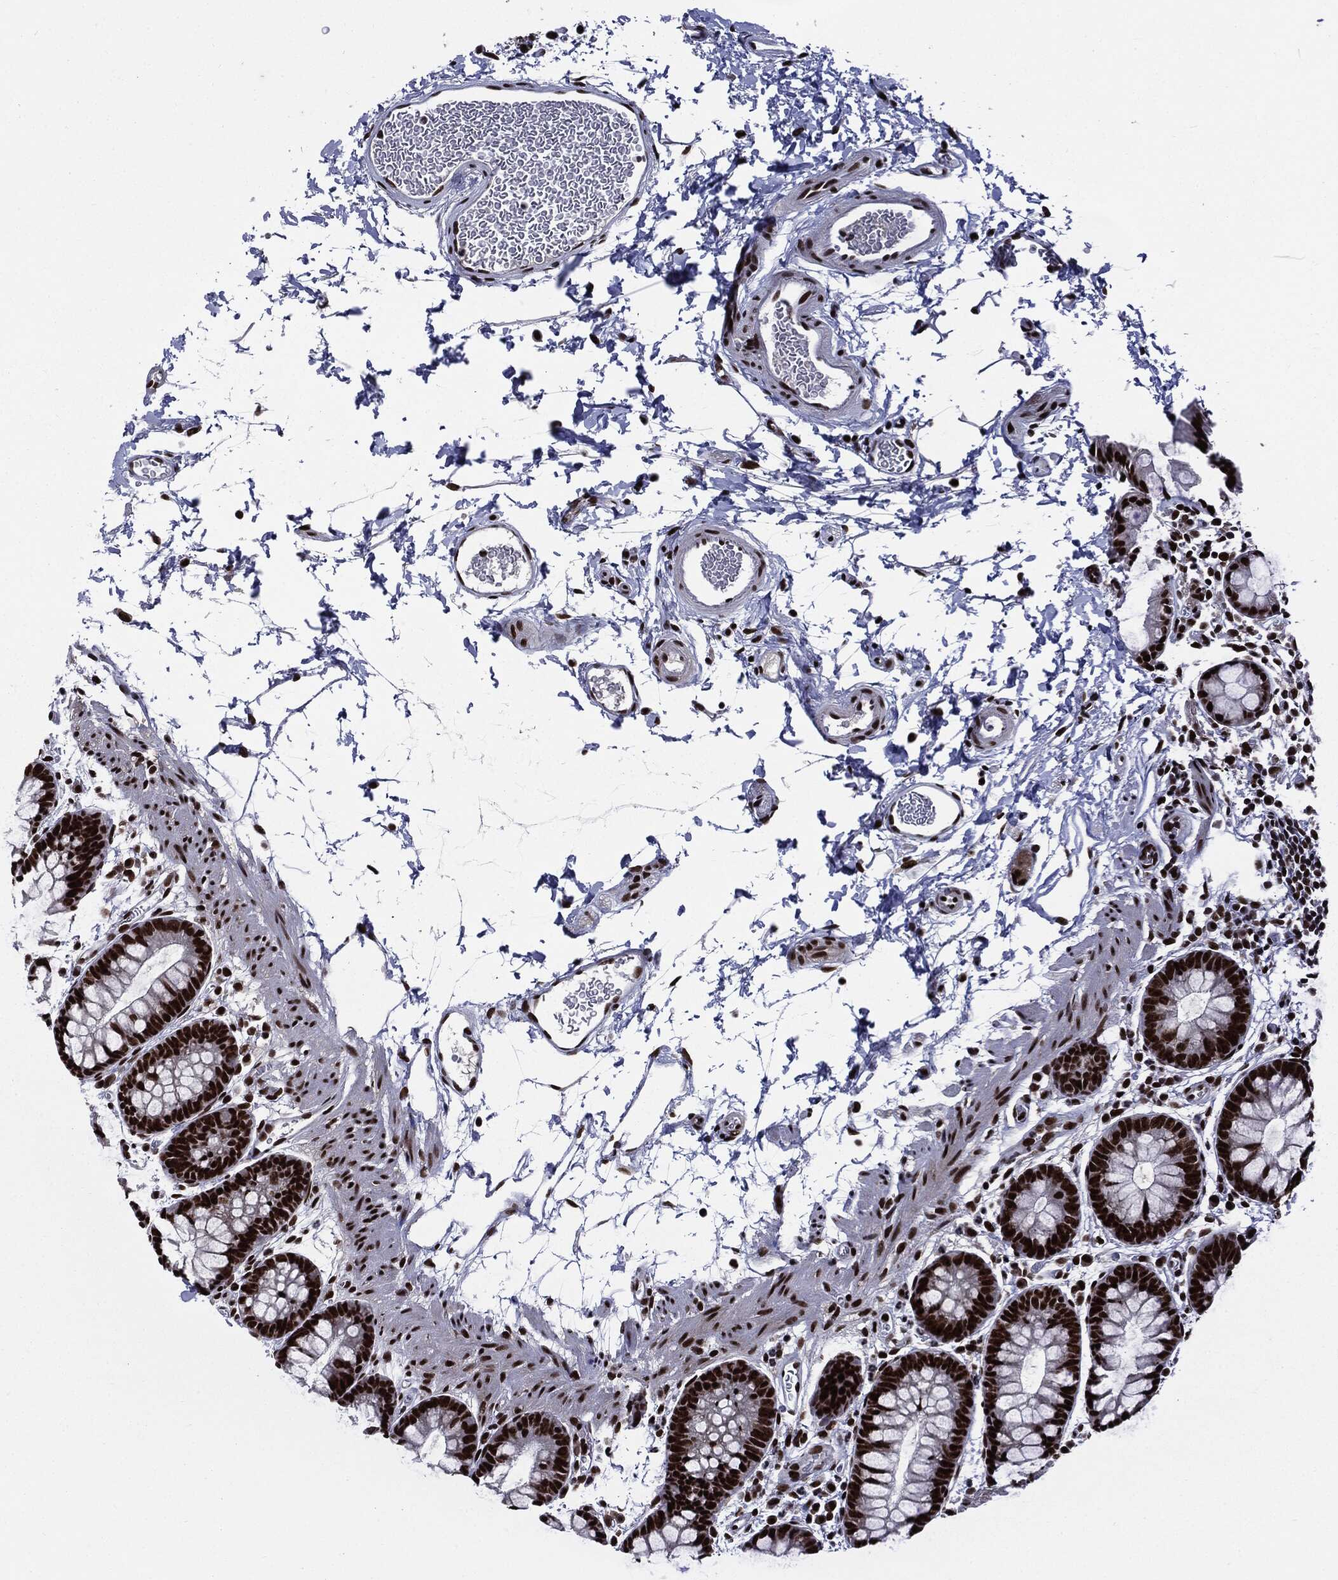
{"staining": {"intensity": "strong", "quantity": ">75%", "location": "nuclear"}, "tissue": "rectum", "cell_type": "Glandular cells", "image_type": "normal", "snomed": [{"axis": "morphology", "description": "Normal tissue, NOS"}, {"axis": "topography", "description": "Rectum"}], "caption": "This image demonstrates normal rectum stained with IHC to label a protein in brown. The nuclear of glandular cells show strong positivity for the protein. Nuclei are counter-stained blue.", "gene": "ZFP91", "patient": {"sex": "male", "age": 57}}